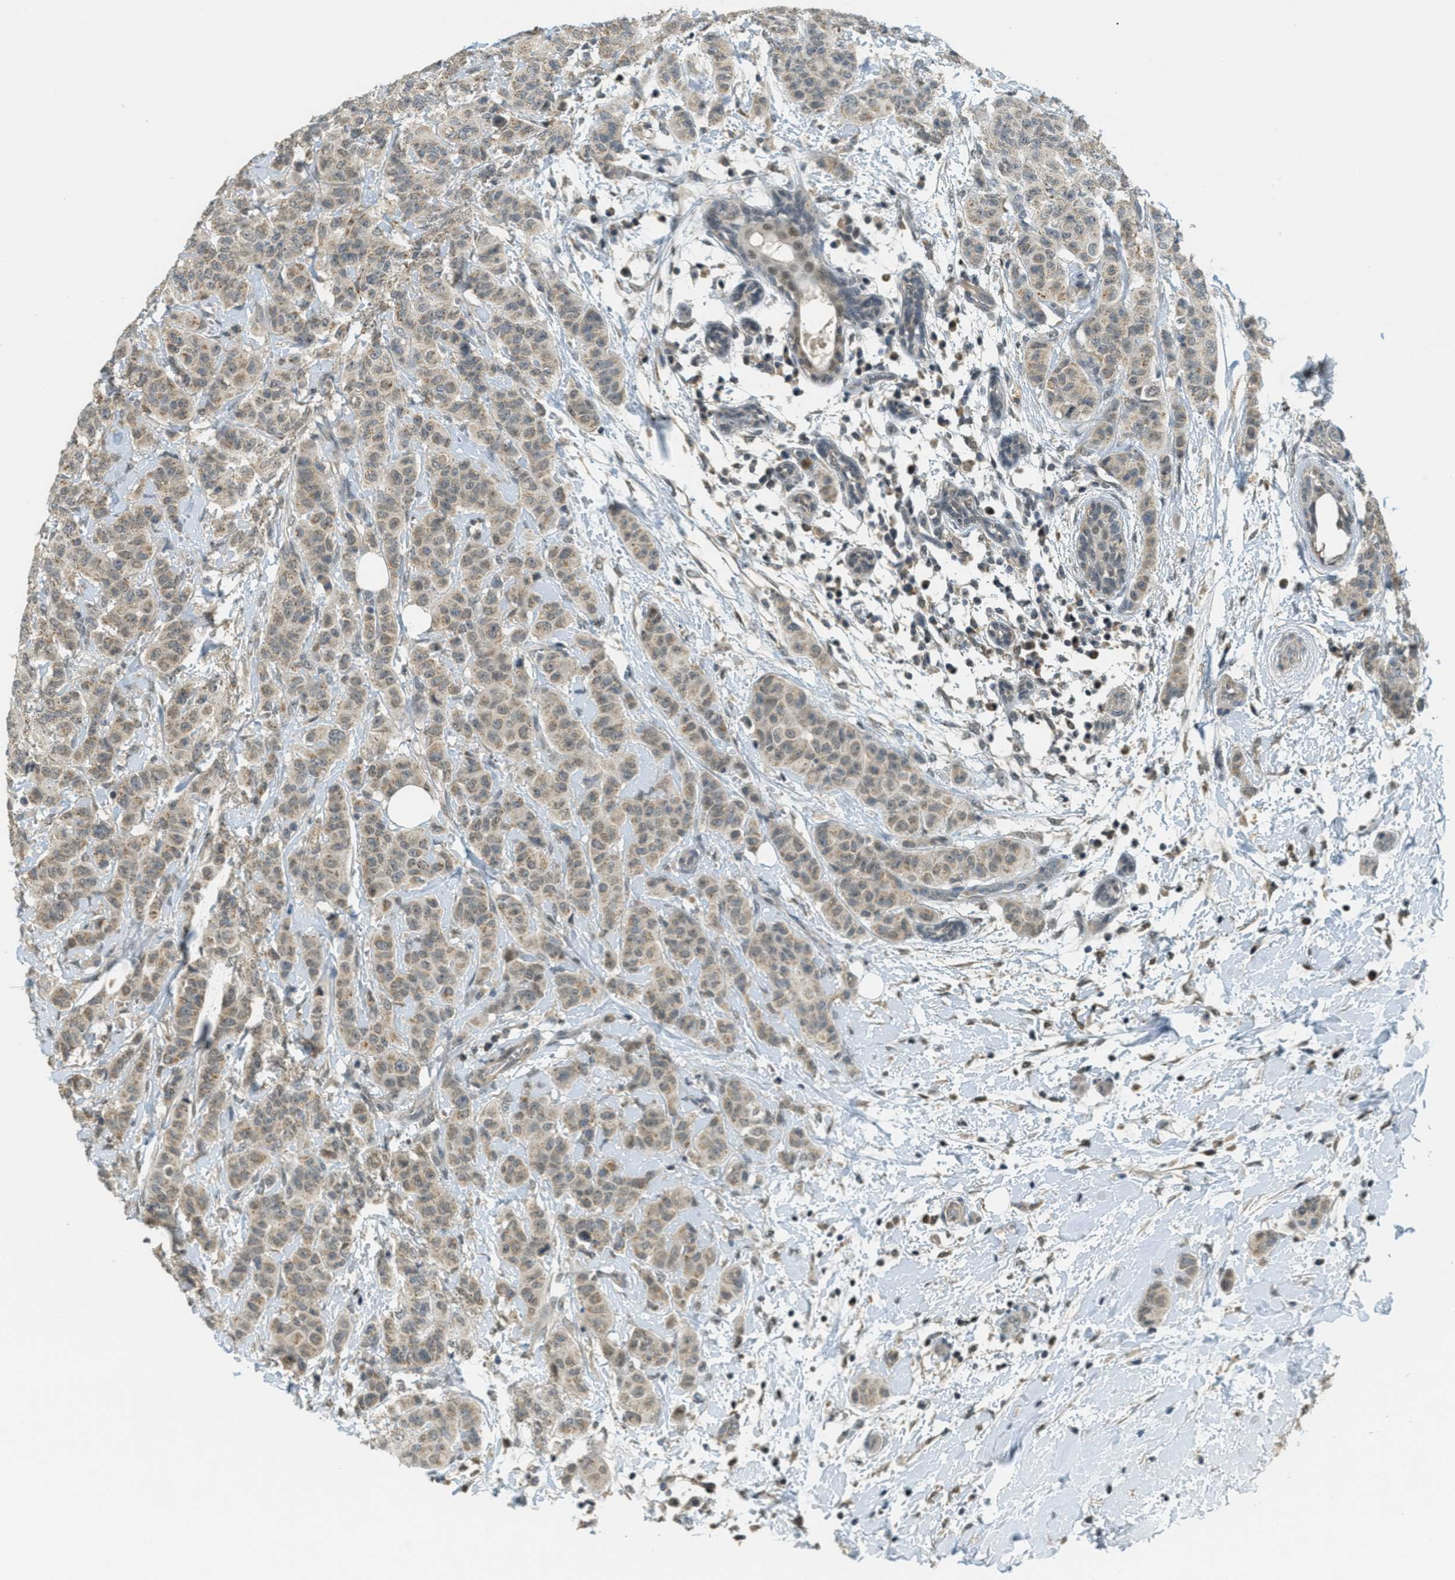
{"staining": {"intensity": "weak", "quantity": ">75%", "location": "cytoplasmic/membranous"}, "tissue": "breast cancer", "cell_type": "Tumor cells", "image_type": "cancer", "snomed": [{"axis": "morphology", "description": "Normal tissue, NOS"}, {"axis": "morphology", "description": "Duct carcinoma"}, {"axis": "topography", "description": "Breast"}], "caption": "DAB (3,3'-diaminobenzidine) immunohistochemical staining of human breast cancer demonstrates weak cytoplasmic/membranous protein expression in approximately >75% of tumor cells.", "gene": "TCF20", "patient": {"sex": "female", "age": 40}}